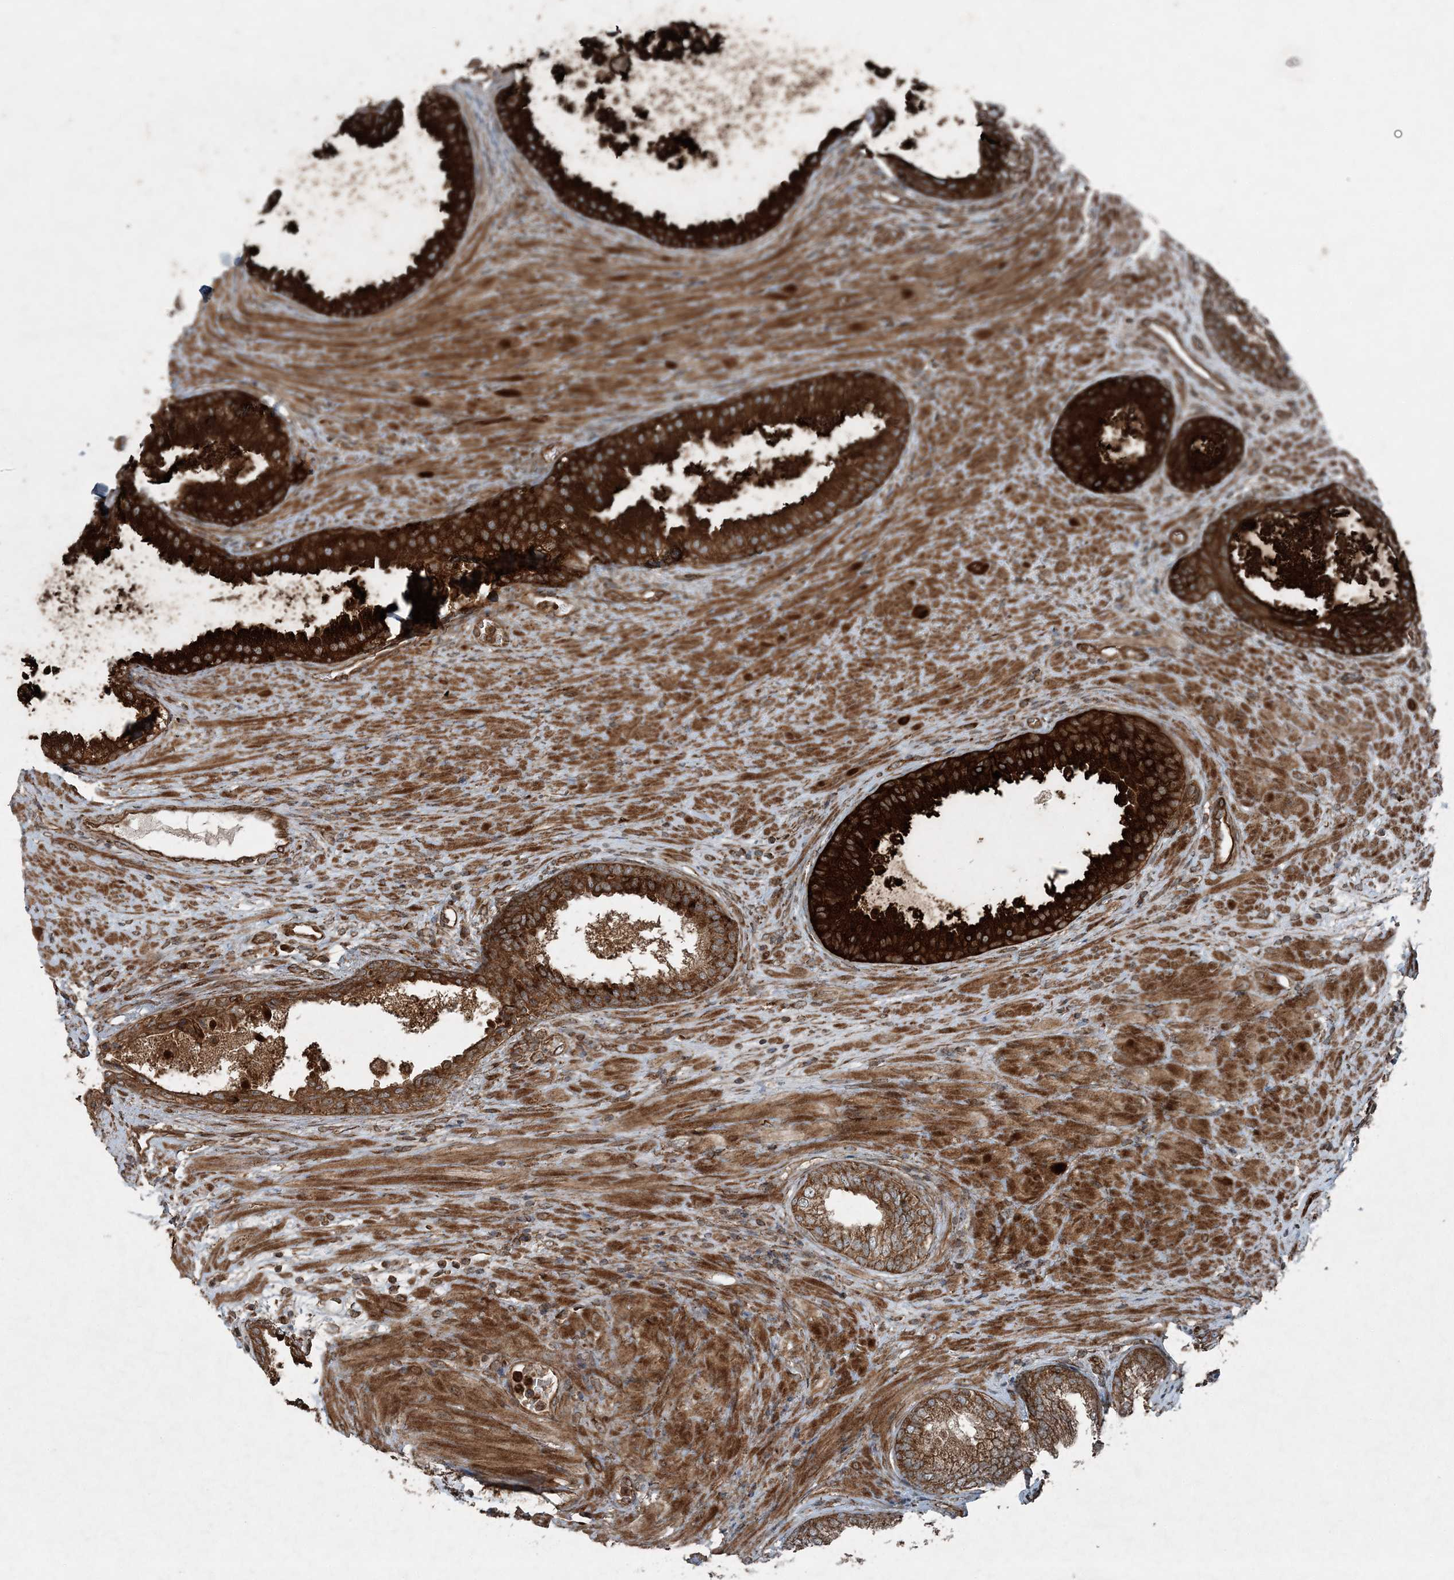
{"staining": {"intensity": "strong", "quantity": ">75%", "location": "cytoplasmic/membranous"}, "tissue": "prostate", "cell_type": "Glandular cells", "image_type": "normal", "snomed": [{"axis": "morphology", "description": "Normal tissue, NOS"}, {"axis": "topography", "description": "Prostate"}], "caption": "Glandular cells exhibit high levels of strong cytoplasmic/membranous expression in approximately >75% of cells in unremarkable human prostate.", "gene": "COPS7B", "patient": {"sex": "male", "age": 76}}